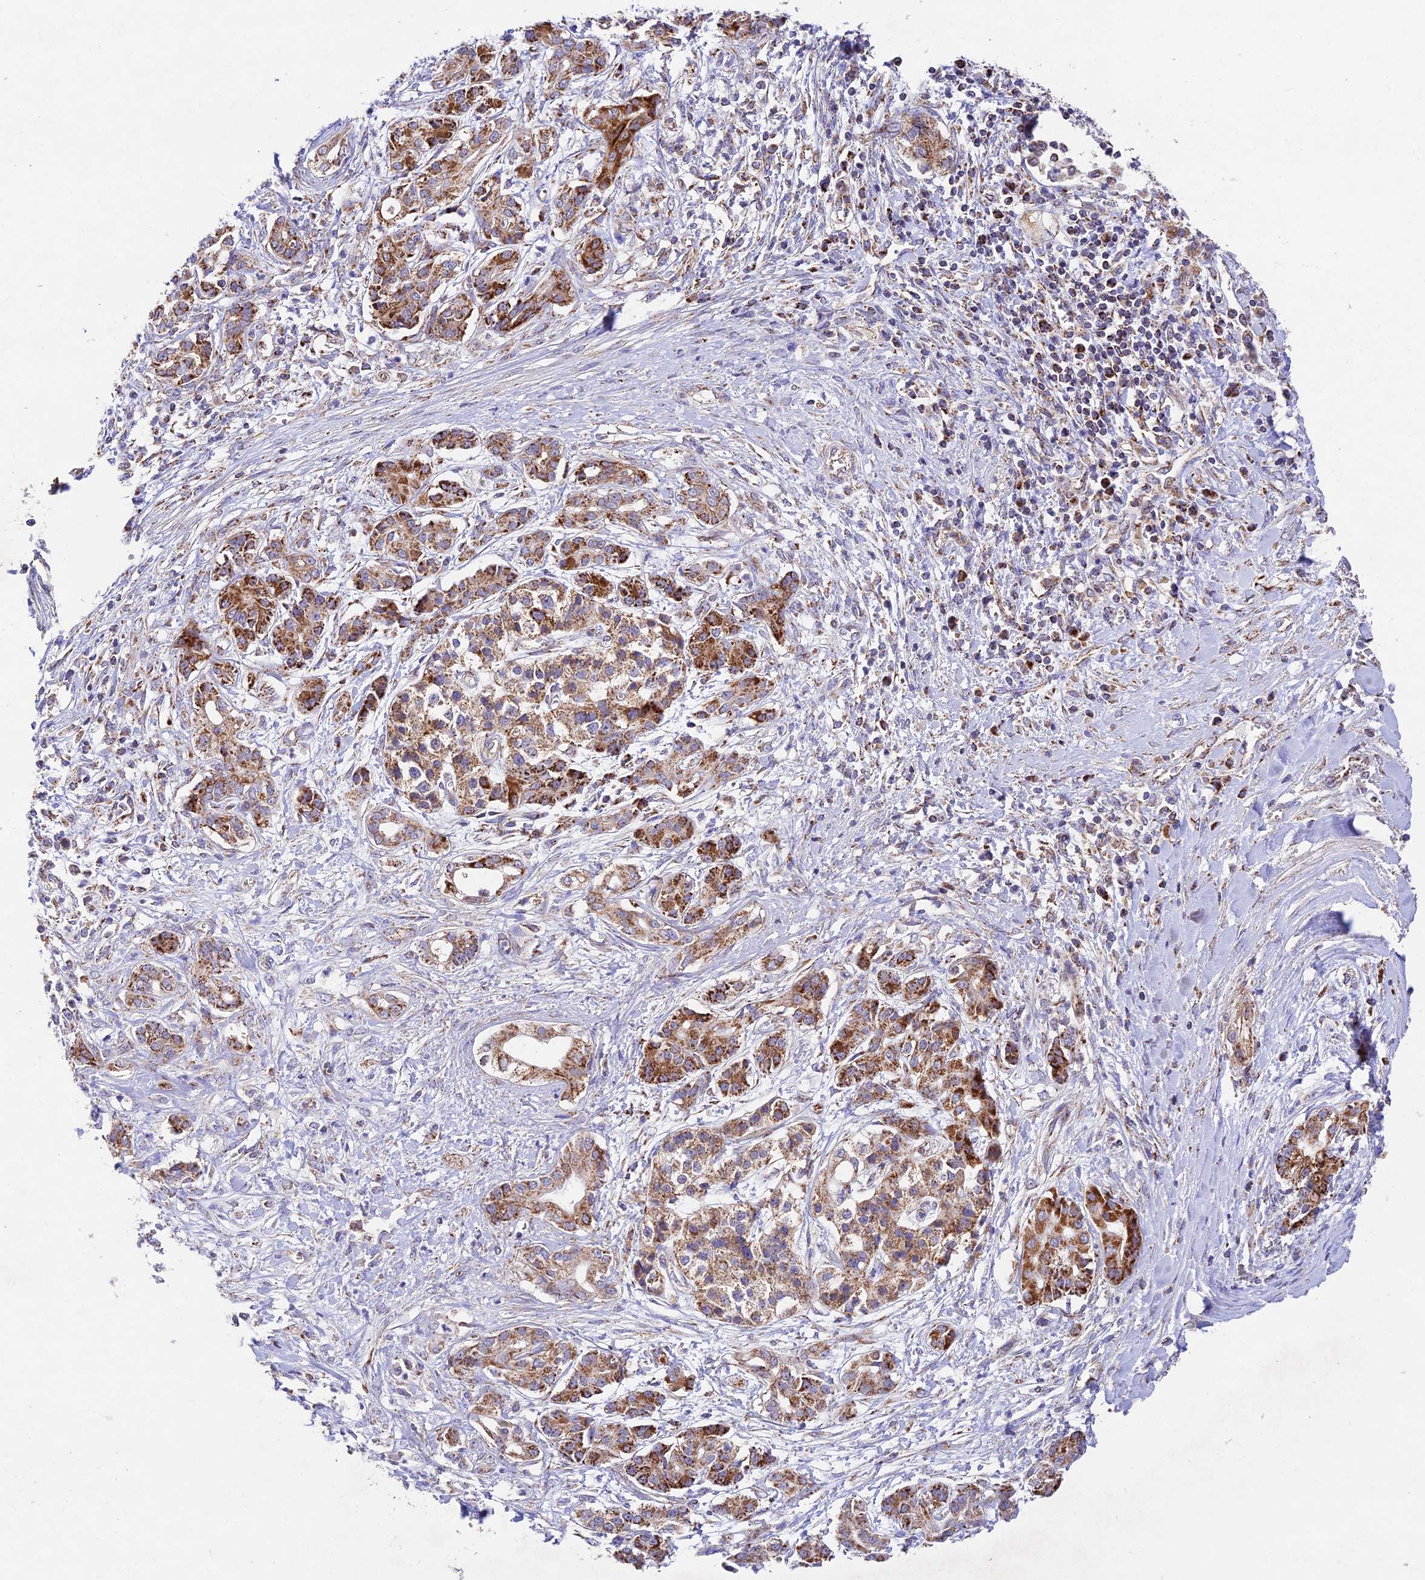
{"staining": {"intensity": "strong", "quantity": ">75%", "location": "cytoplasmic/membranous"}, "tissue": "pancreatic cancer", "cell_type": "Tumor cells", "image_type": "cancer", "snomed": [{"axis": "morphology", "description": "Adenocarcinoma, NOS"}, {"axis": "topography", "description": "Pancreas"}], "caption": "Immunohistochemistry image of neoplastic tissue: human pancreatic adenocarcinoma stained using immunohistochemistry exhibits high levels of strong protein expression localized specifically in the cytoplasmic/membranous of tumor cells, appearing as a cytoplasmic/membranous brown color.", "gene": "KHDC3L", "patient": {"sex": "female", "age": 56}}